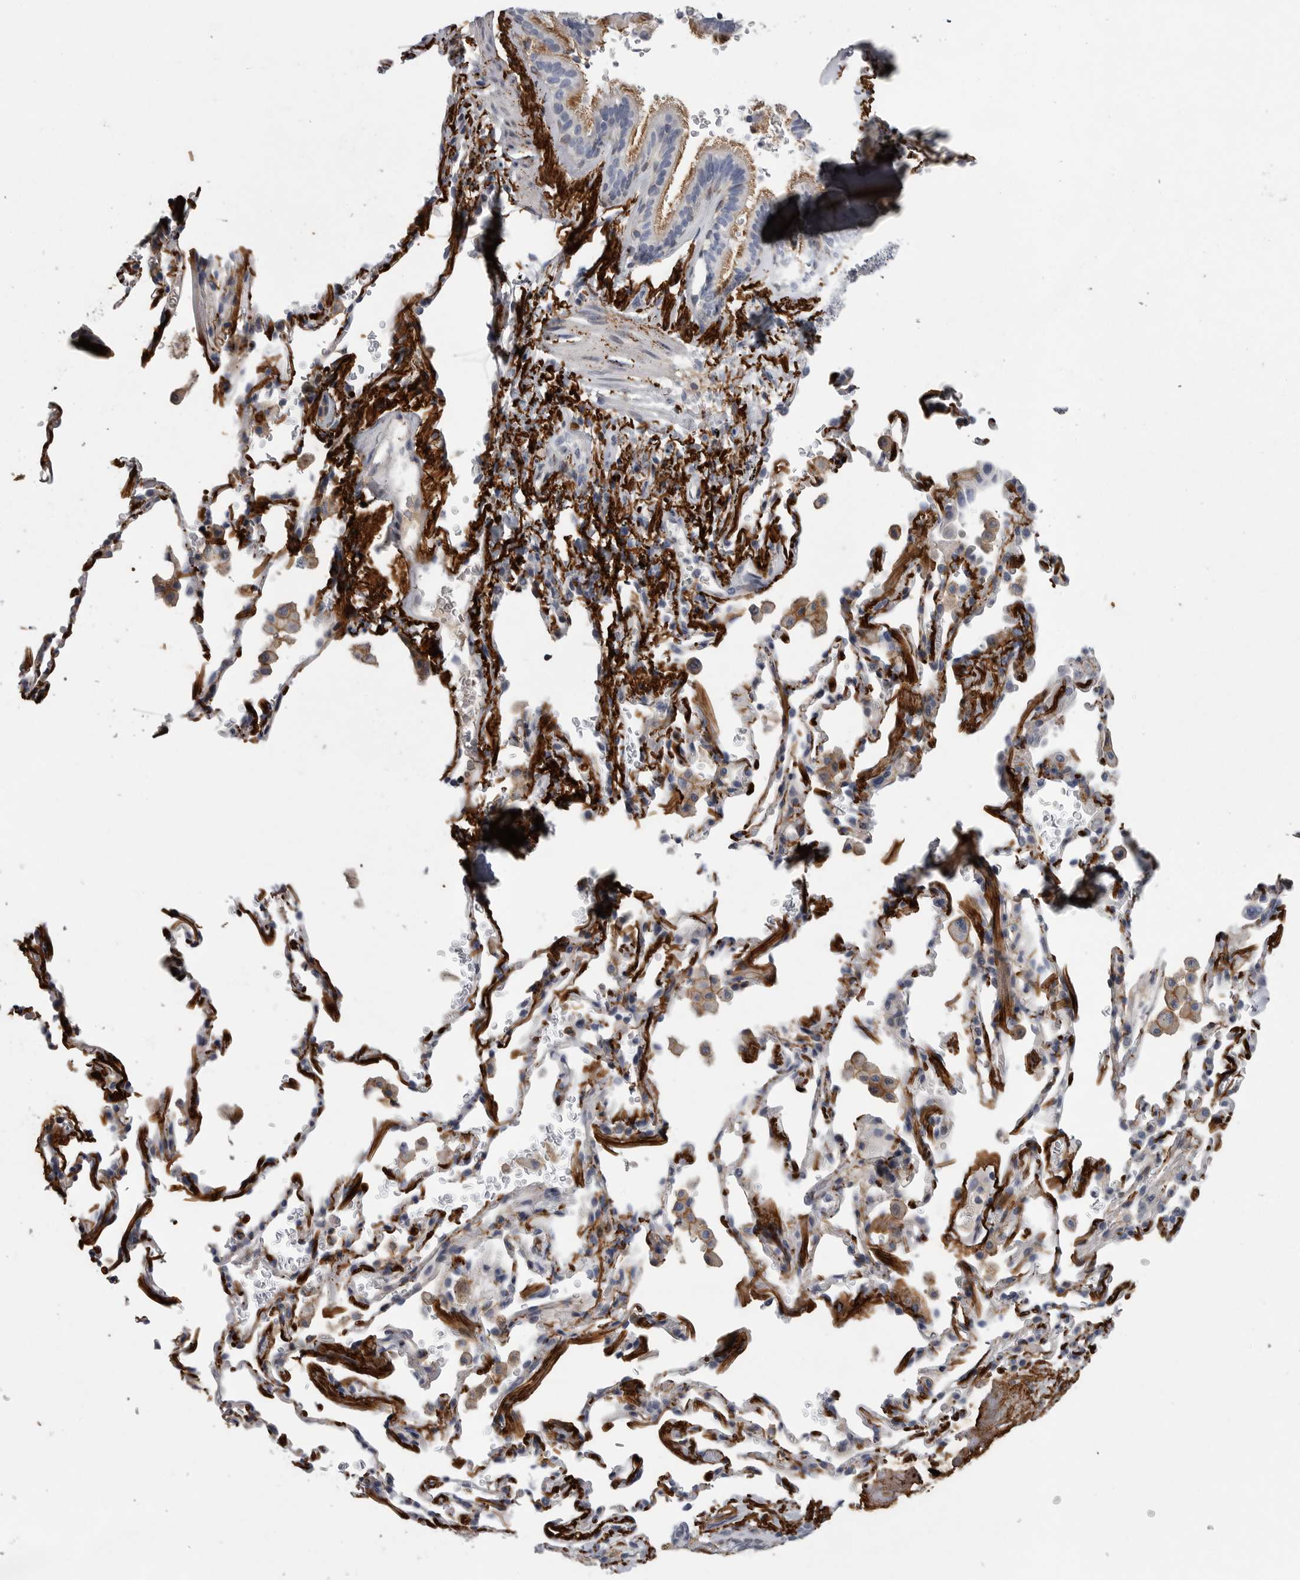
{"staining": {"intensity": "moderate", "quantity": ">75%", "location": "cytoplasmic/membranous"}, "tissue": "bronchus", "cell_type": "Respiratory epithelial cells", "image_type": "normal", "snomed": [{"axis": "morphology", "description": "Normal tissue, NOS"}, {"axis": "morphology", "description": "Inflammation, NOS"}, {"axis": "topography", "description": "Bronchus"}], "caption": "Brown immunohistochemical staining in unremarkable human bronchus shows moderate cytoplasmic/membranous expression in approximately >75% of respiratory epithelial cells. (Brightfield microscopy of DAB IHC at high magnification).", "gene": "CRP", "patient": {"sex": "male", "age": 69}}